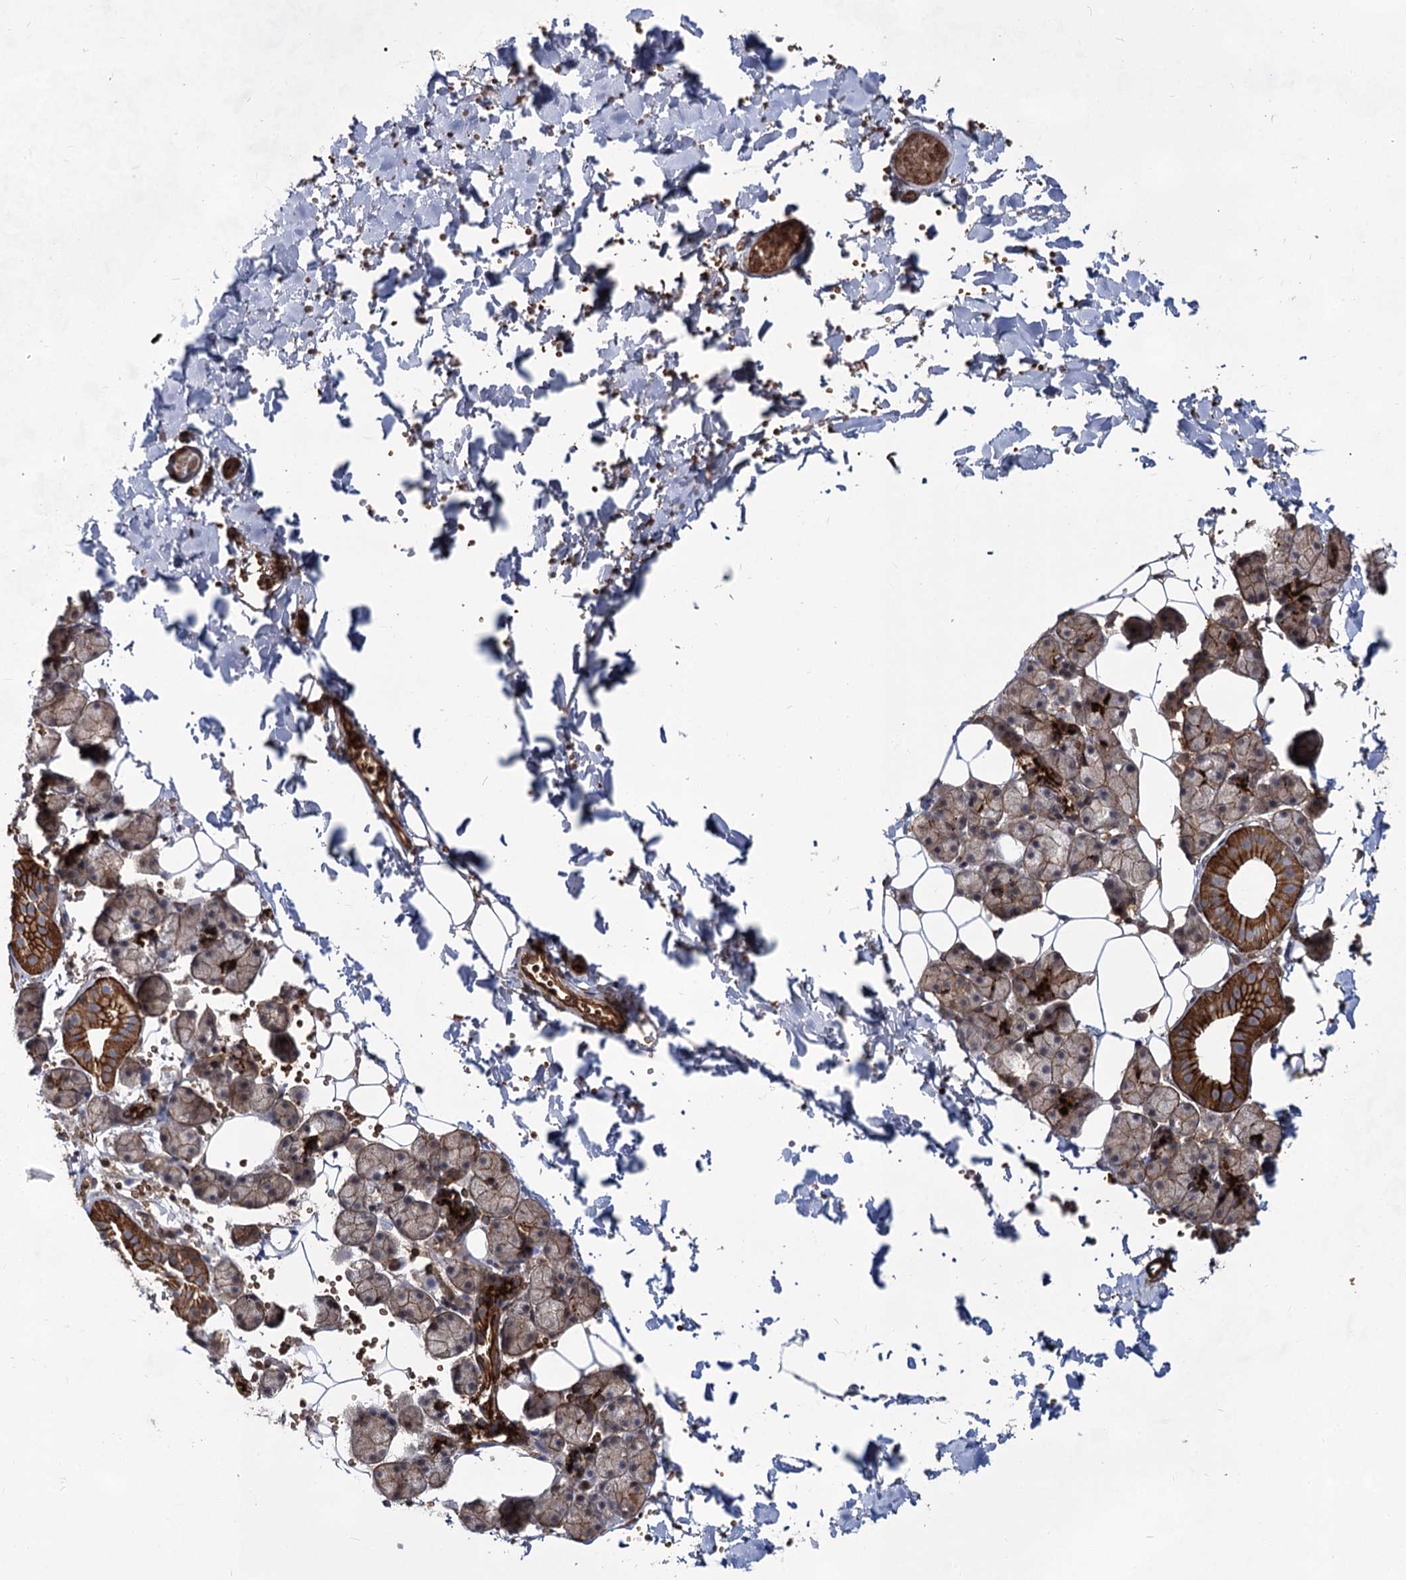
{"staining": {"intensity": "strong", "quantity": "25%-75%", "location": "cytoplasmic/membranous"}, "tissue": "salivary gland", "cell_type": "Glandular cells", "image_type": "normal", "snomed": [{"axis": "morphology", "description": "Normal tissue, NOS"}, {"axis": "topography", "description": "Salivary gland"}], "caption": "Glandular cells show high levels of strong cytoplasmic/membranous staining in approximately 25%-75% of cells in normal human salivary gland.", "gene": "IQSEC1", "patient": {"sex": "female", "age": 33}}